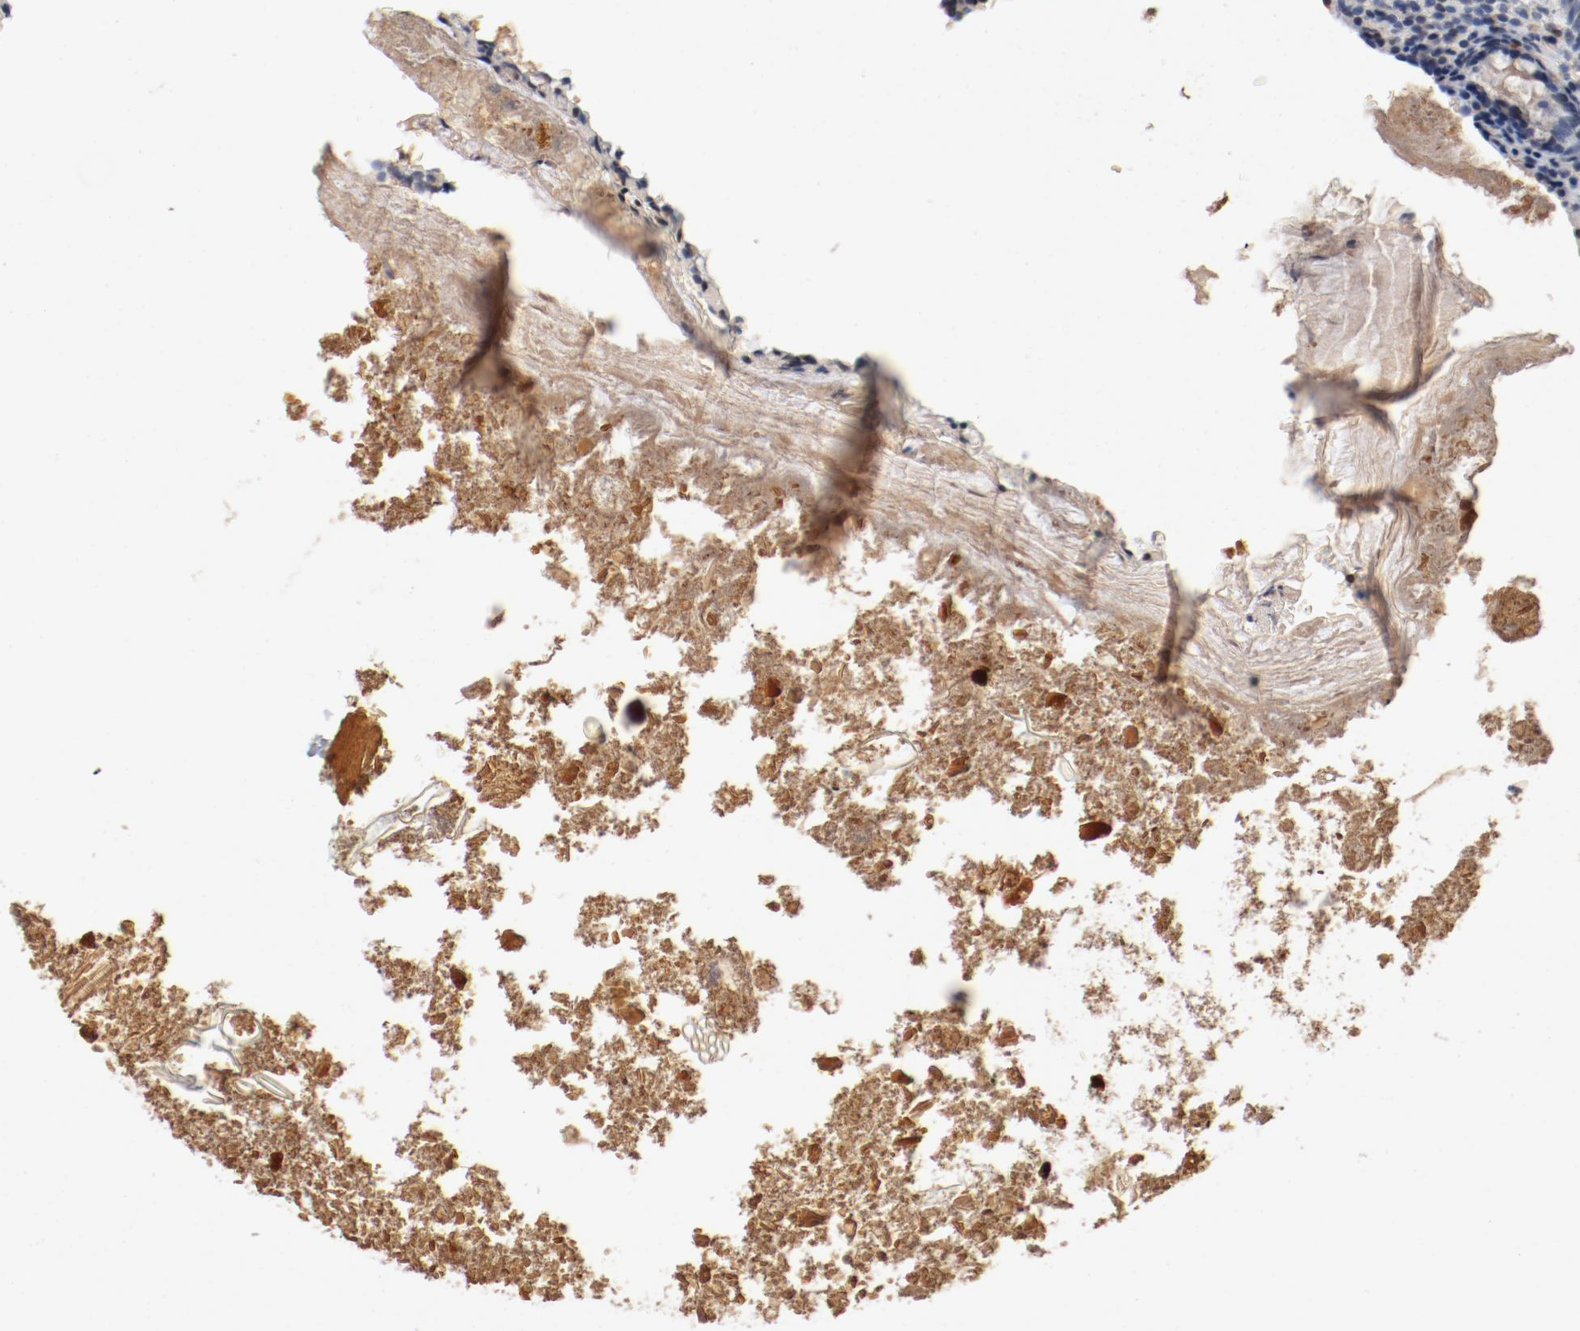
{"staining": {"intensity": "weak", "quantity": "<25%", "location": "cytoplasmic/membranous"}, "tissue": "appendix", "cell_type": "Glandular cells", "image_type": "normal", "snomed": [{"axis": "morphology", "description": "Normal tissue, NOS"}, {"axis": "topography", "description": "Appendix"}], "caption": "IHC of benign appendix exhibits no positivity in glandular cells.", "gene": "PIM1", "patient": {"sex": "female", "age": 10}}